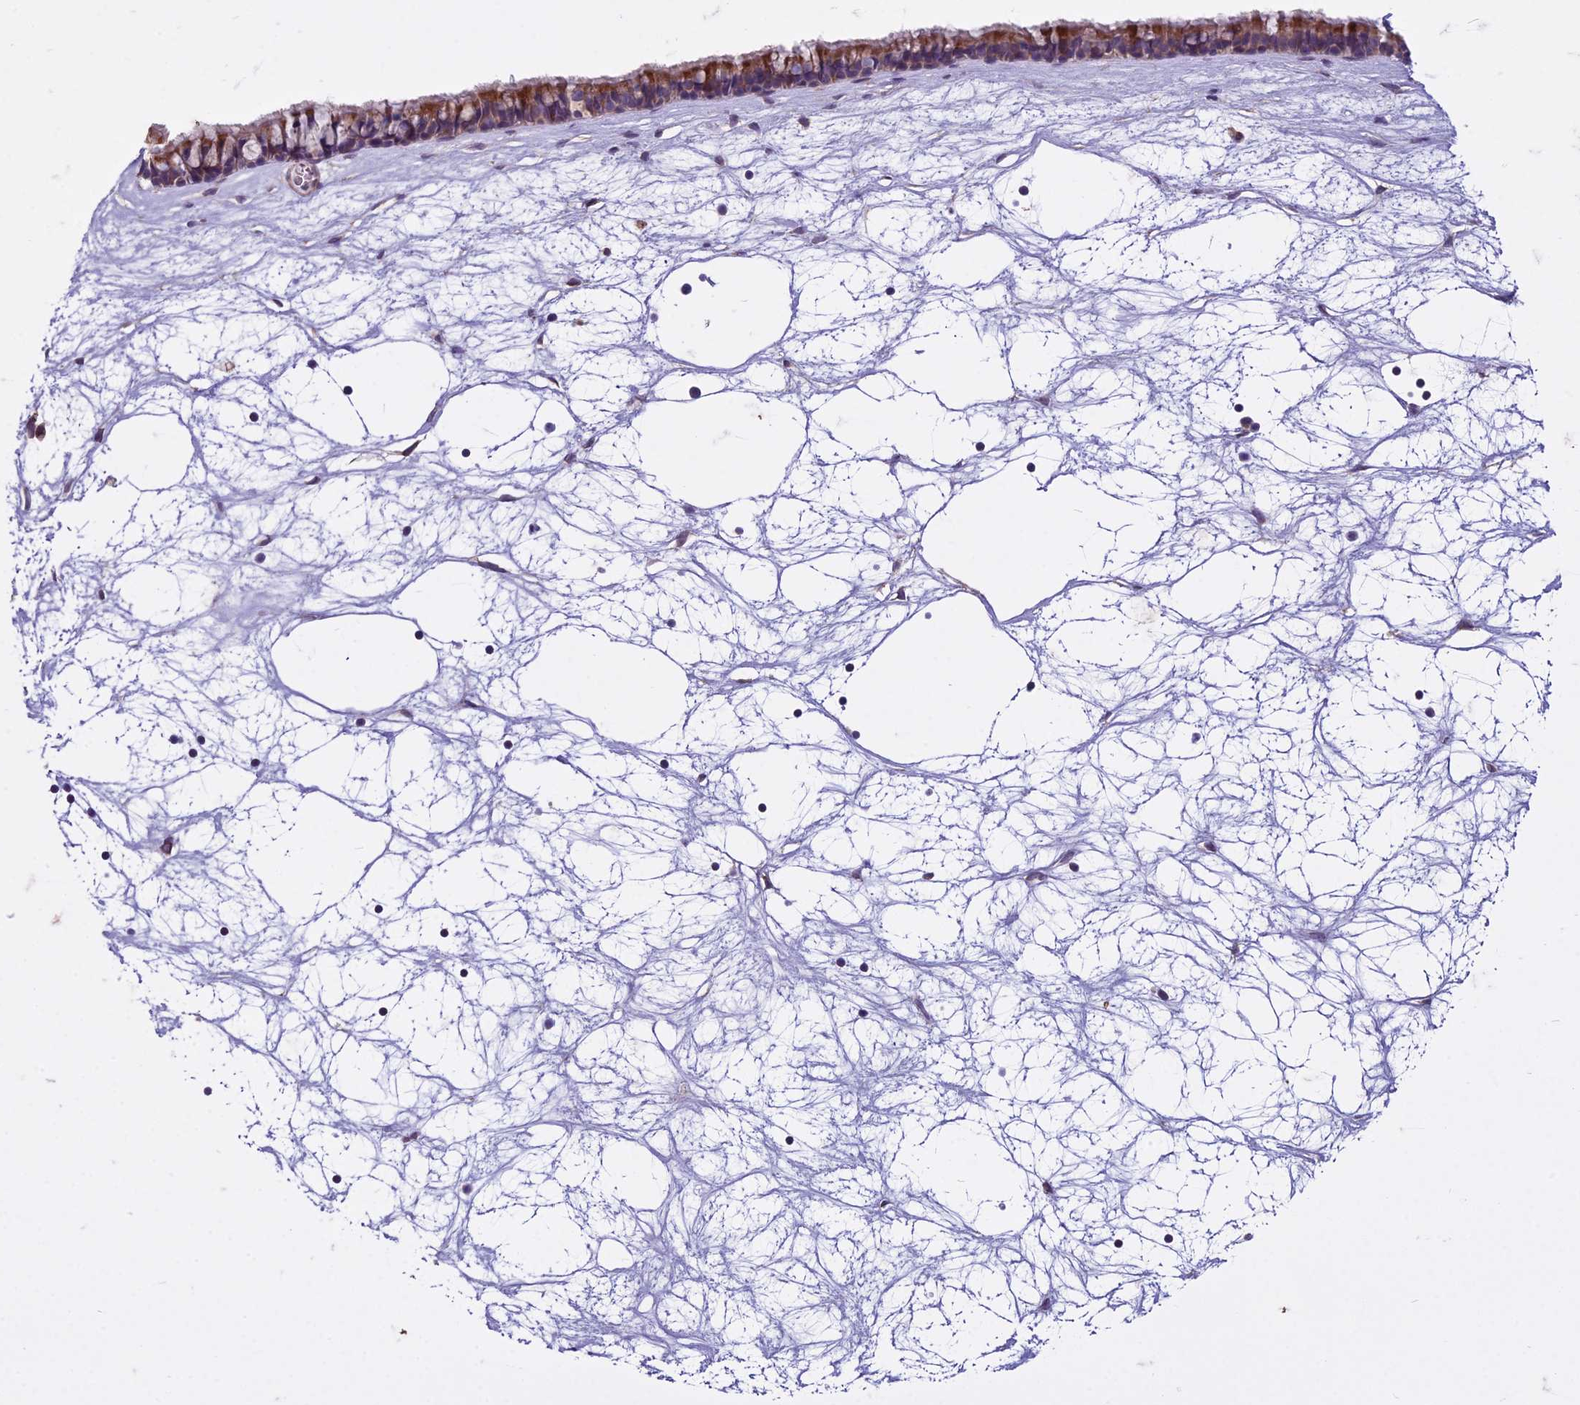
{"staining": {"intensity": "strong", "quantity": "25%-75%", "location": "cytoplasmic/membranous"}, "tissue": "nasopharynx", "cell_type": "Respiratory epithelial cells", "image_type": "normal", "snomed": [{"axis": "morphology", "description": "Normal tissue, NOS"}, {"axis": "topography", "description": "Nasopharynx"}], "caption": "Immunohistochemistry (DAB) staining of normal human nasopharynx exhibits strong cytoplasmic/membranous protein positivity in approximately 25%-75% of respiratory epithelial cells.", "gene": "DUS2", "patient": {"sex": "male", "age": 64}}